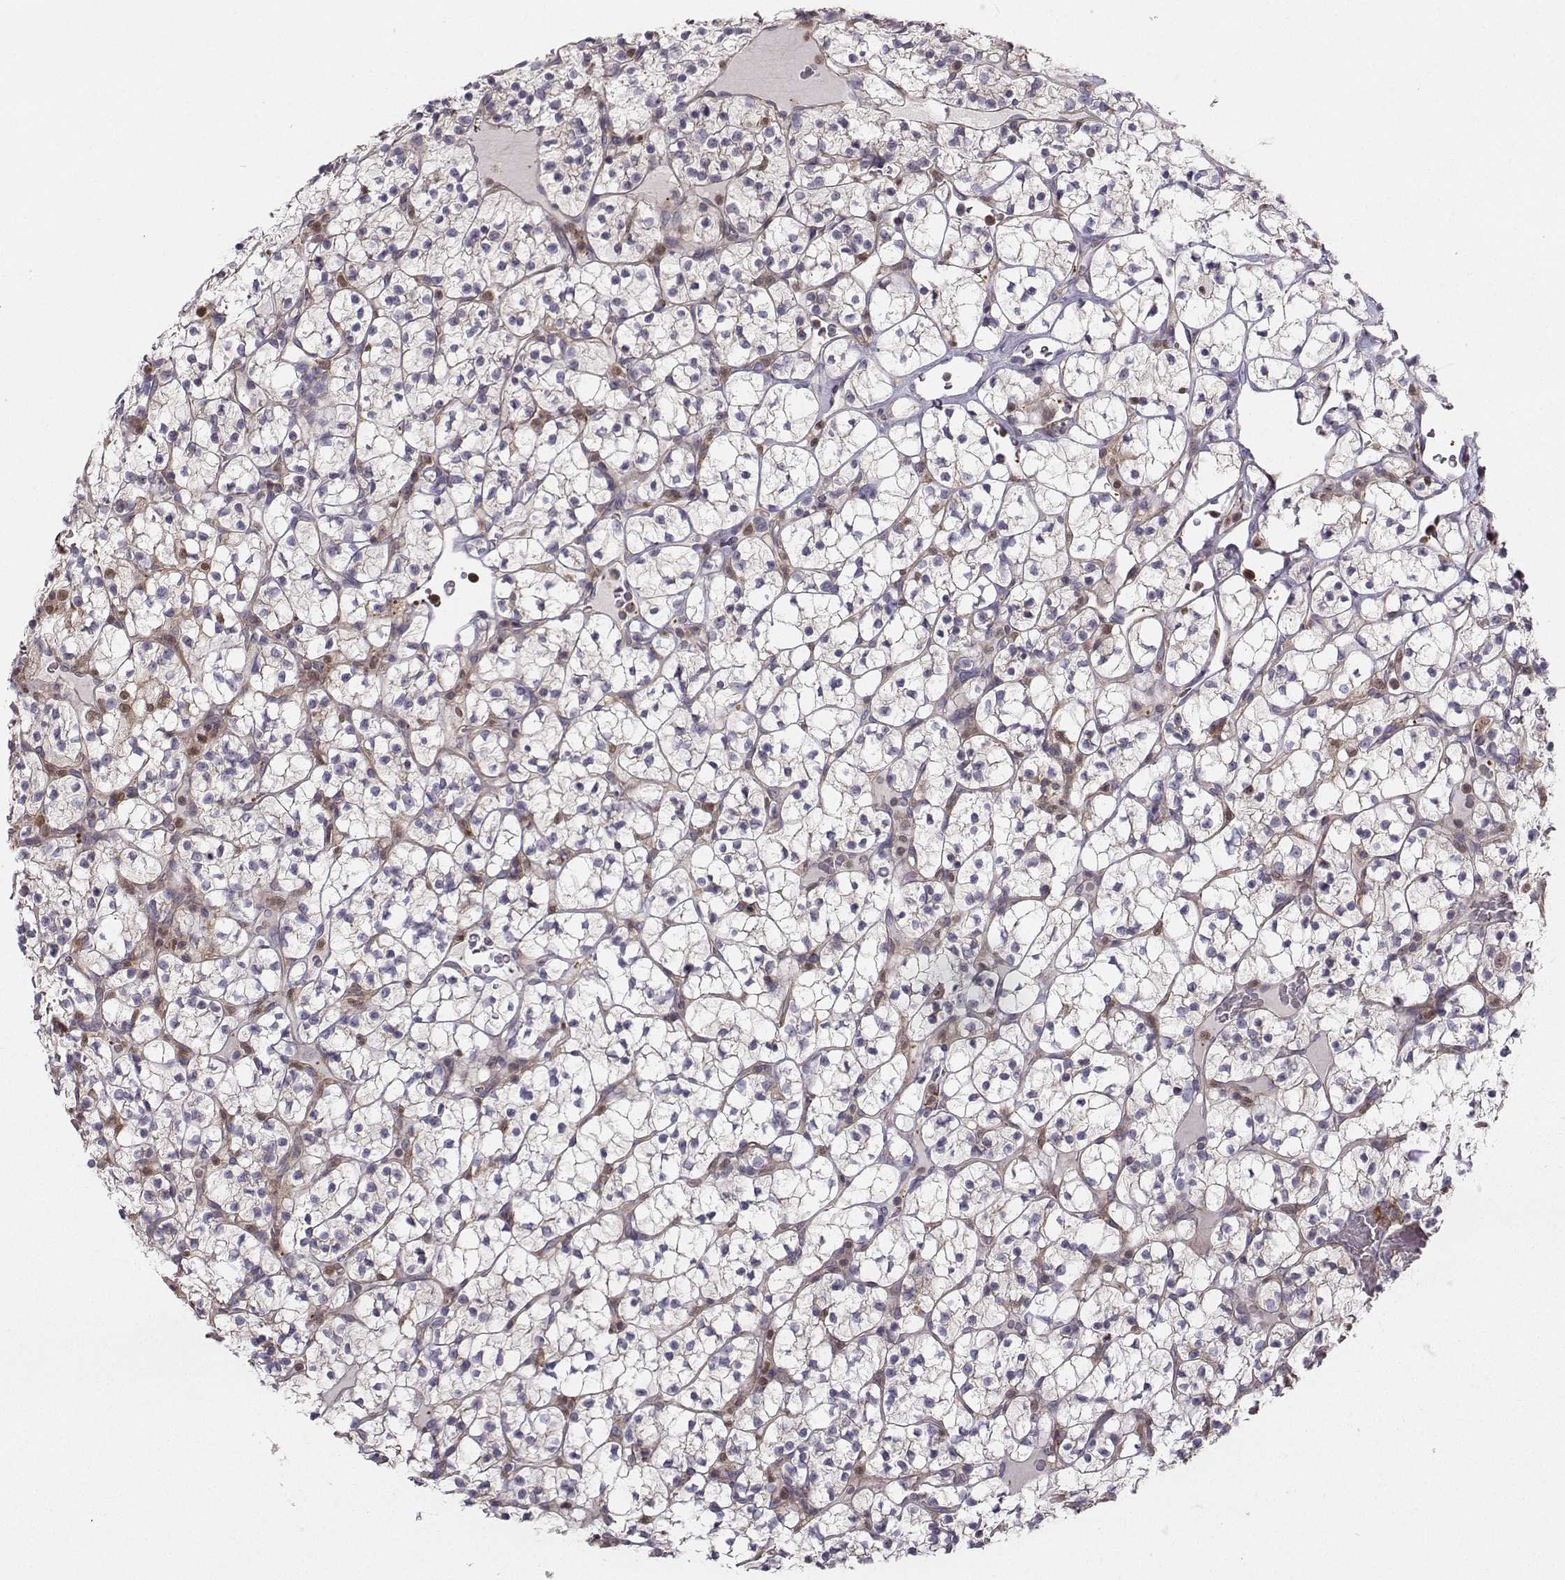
{"staining": {"intensity": "moderate", "quantity": "<25%", "location": "cytoplasmic/membranous,nuclear"}, "tissue": "renal cancer", "cell_type": "Tumor cells", "image_type": "cancer", "snomed": [{"axis": "morphology", "description": "Adenocarcinoma, NOS"}, {"axis": "topography", "description": "Kidney"}], "caption": "Renal cancer stained with IHC exhibits moderate cytoplasmic/membranous and nuclear staining in approximately <25% of tumor cells.", "gene": "ASB16", "patient": {"sex": "female", "age": 89}}